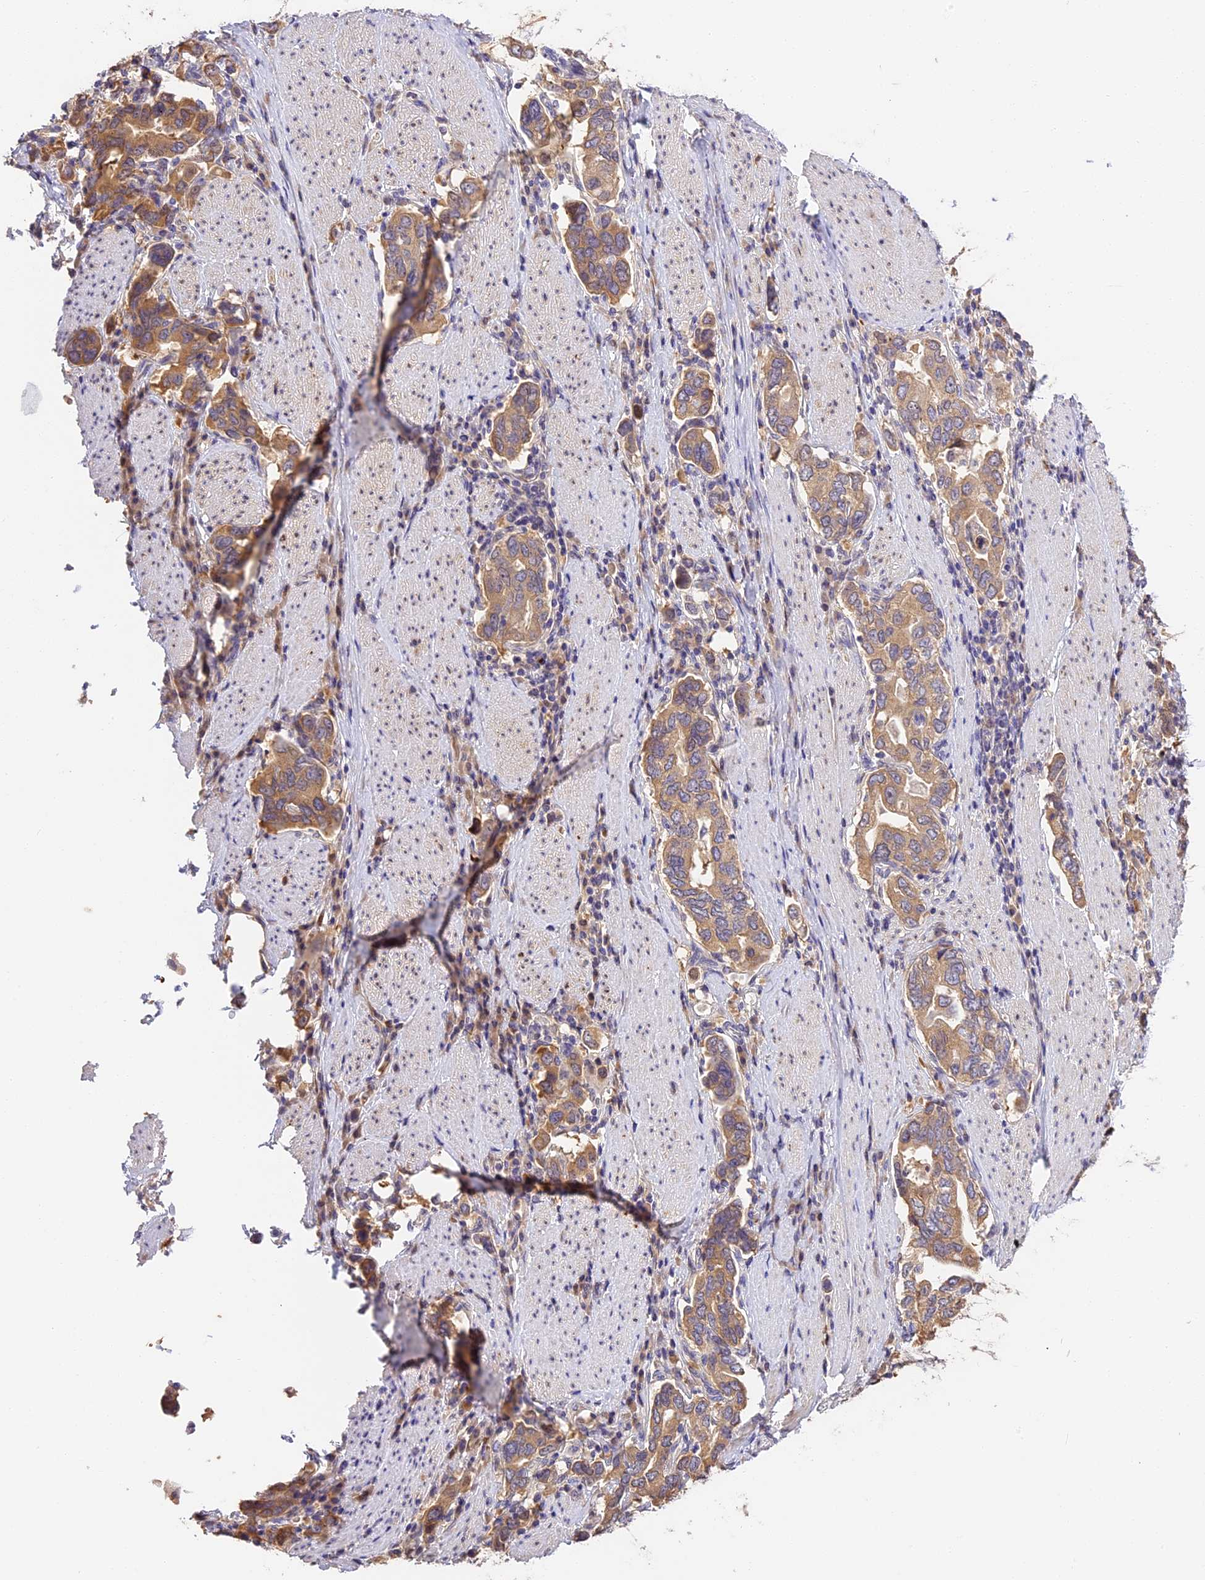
{"staining": {"intensity": "moderate", "quantity": ">75%", "location": "cytoplasmic/membranous"}, "tissue": "stomach cancer", "cell_type": "Tumor cells", "image_type": "cancer", "snomed": [{"axis": "morphology", "description": "Adenocarcinoma, NOS"}, {"axis": "topography", "description": "Stomach, upper"}, {"axis": "topography", "description": "Stomach"}], "caption": "Stomach cancer (adenocarcinoma) stained with a protein marker shows moderate staining in tumor cells.", "gene": "BSCL2", "patient": {"sex": "male", "age": 62}}